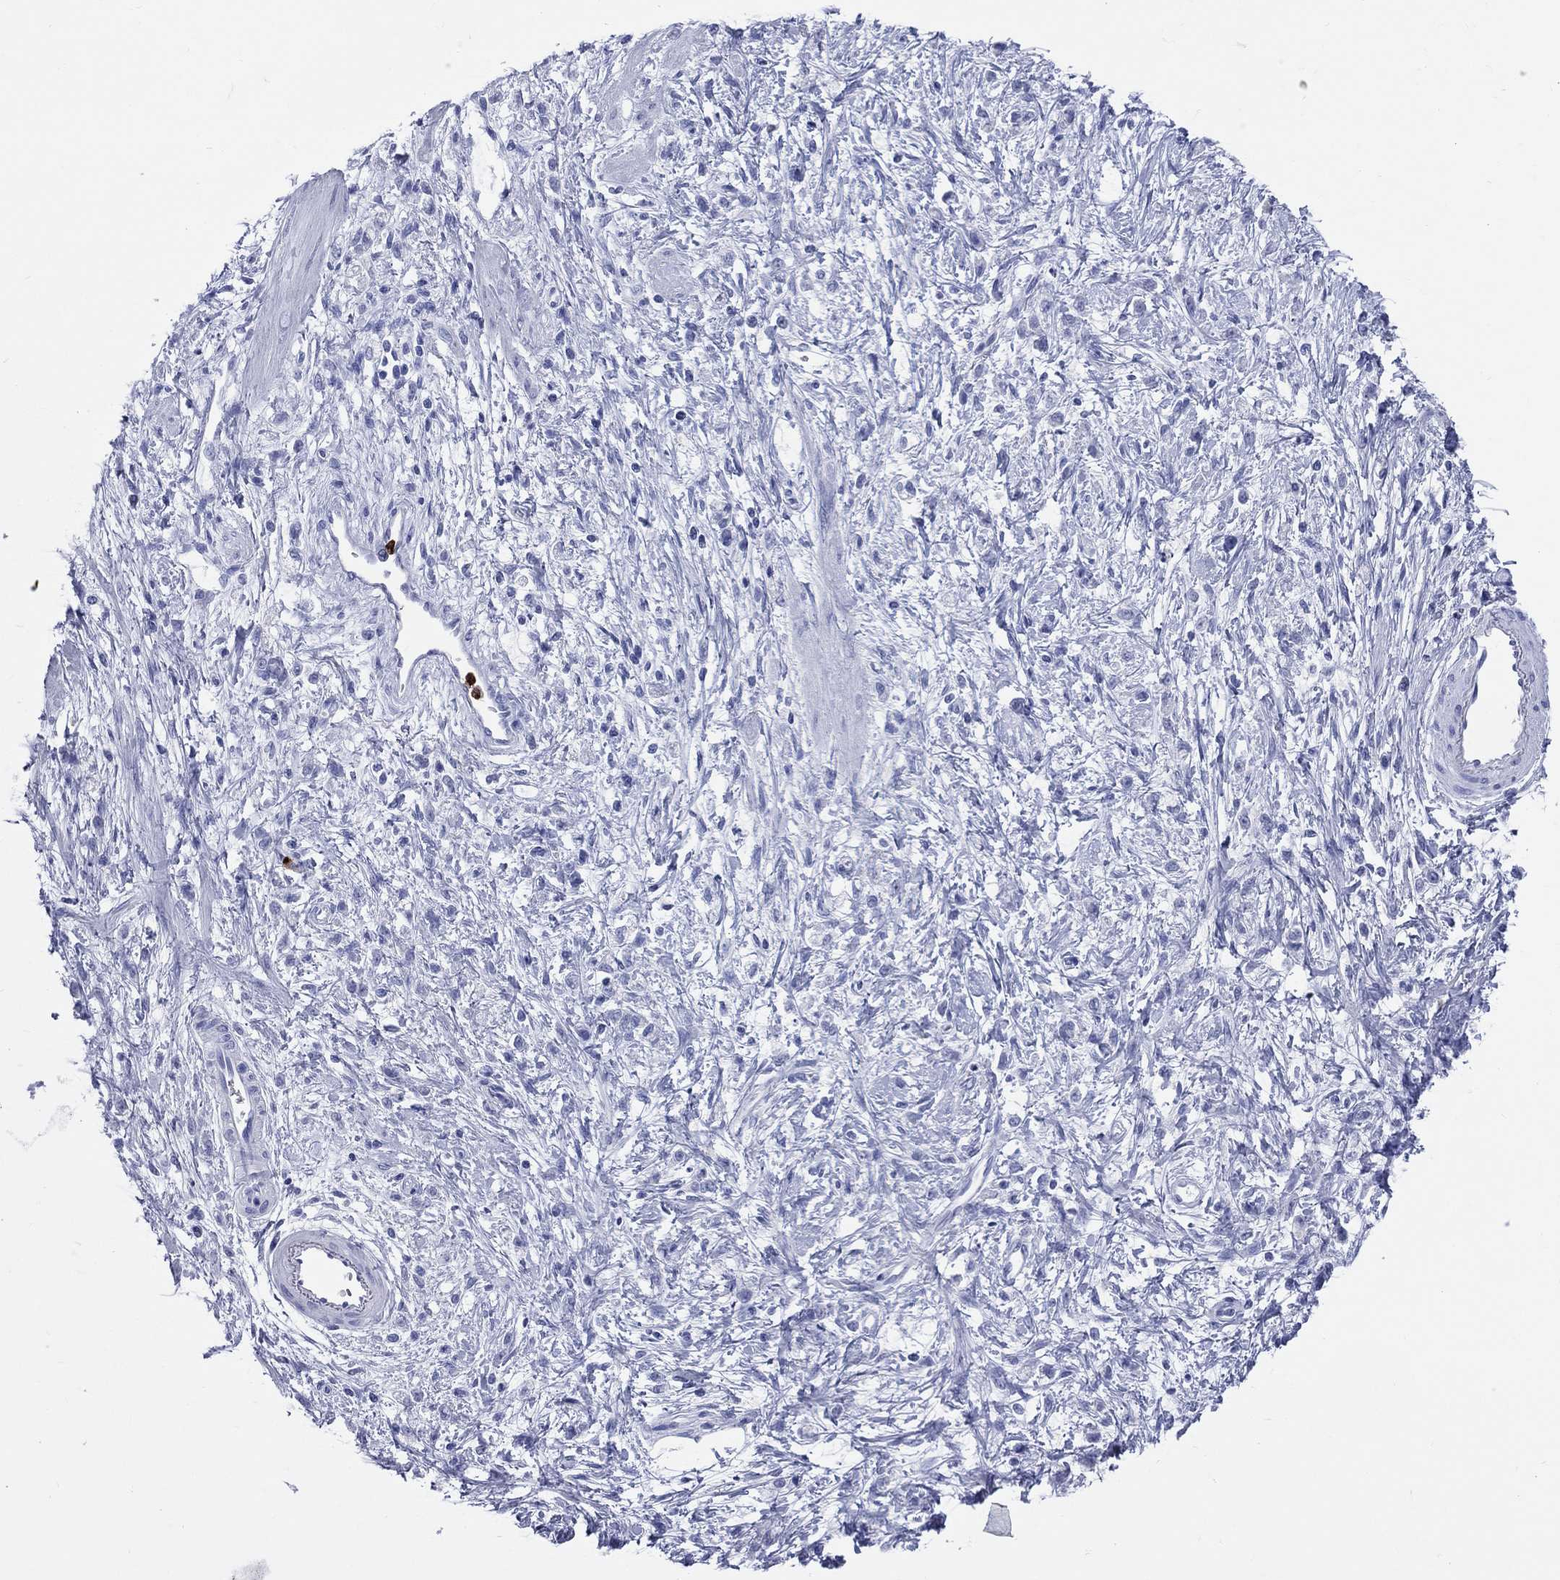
{"staining": {"intensity": "negative", "quantity": "none", "location": "none"}, "tissue": "stomach cancer", "cell_type": "Tumor cells", "image_type": "cancer", "snomed": [{"axis": "morphology", "description": "Adenocarcinoma, NOS"}, {"axis": "topography", "description": "Stomach"}], "caption": "This is an IHC image of stomach cancer. There is no expression in tumor cells.", "gene": "PGLYRP1", "patient": {"sex": "female", "age": 60}}